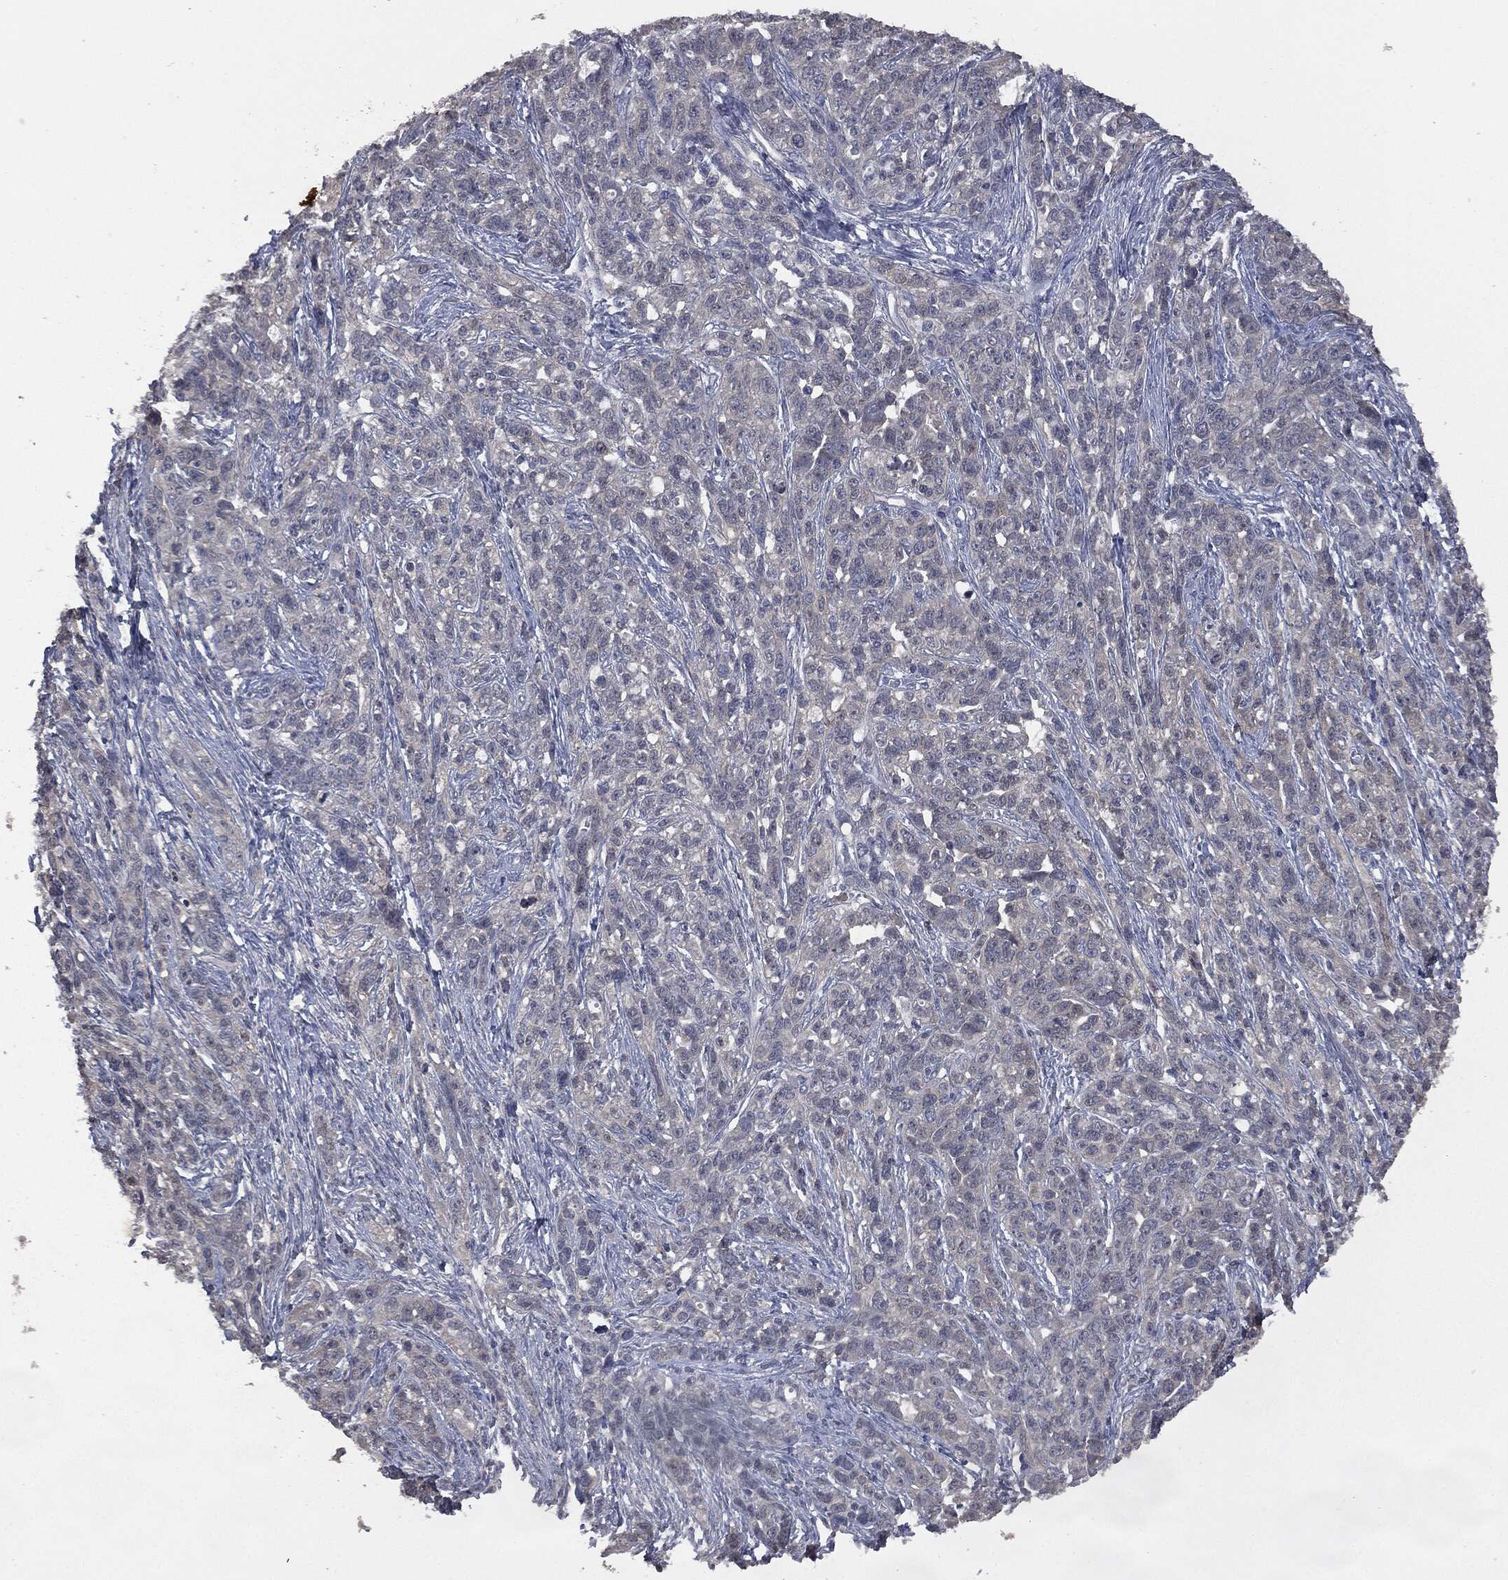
{"staining": {"intensity": "negative", "quantity": "none", "location": "none"}, "tissue": "ovarian cancer", "cell_type": "Tumor cells", "image_type": "cancer", "snomed": [{"axis": "morphology", "description": "Cystadenocarcinoma, serous, NOS"}, {"axis": "topography", "description": "Ovary"}], "caption": "Serous cystadenocarcinoma (ovarian) stained for a protein using immunohistochemistry reveals no expression tumor cells.", "gene": "IL1RN", "patient": {"sex": "female", "age": 71}}